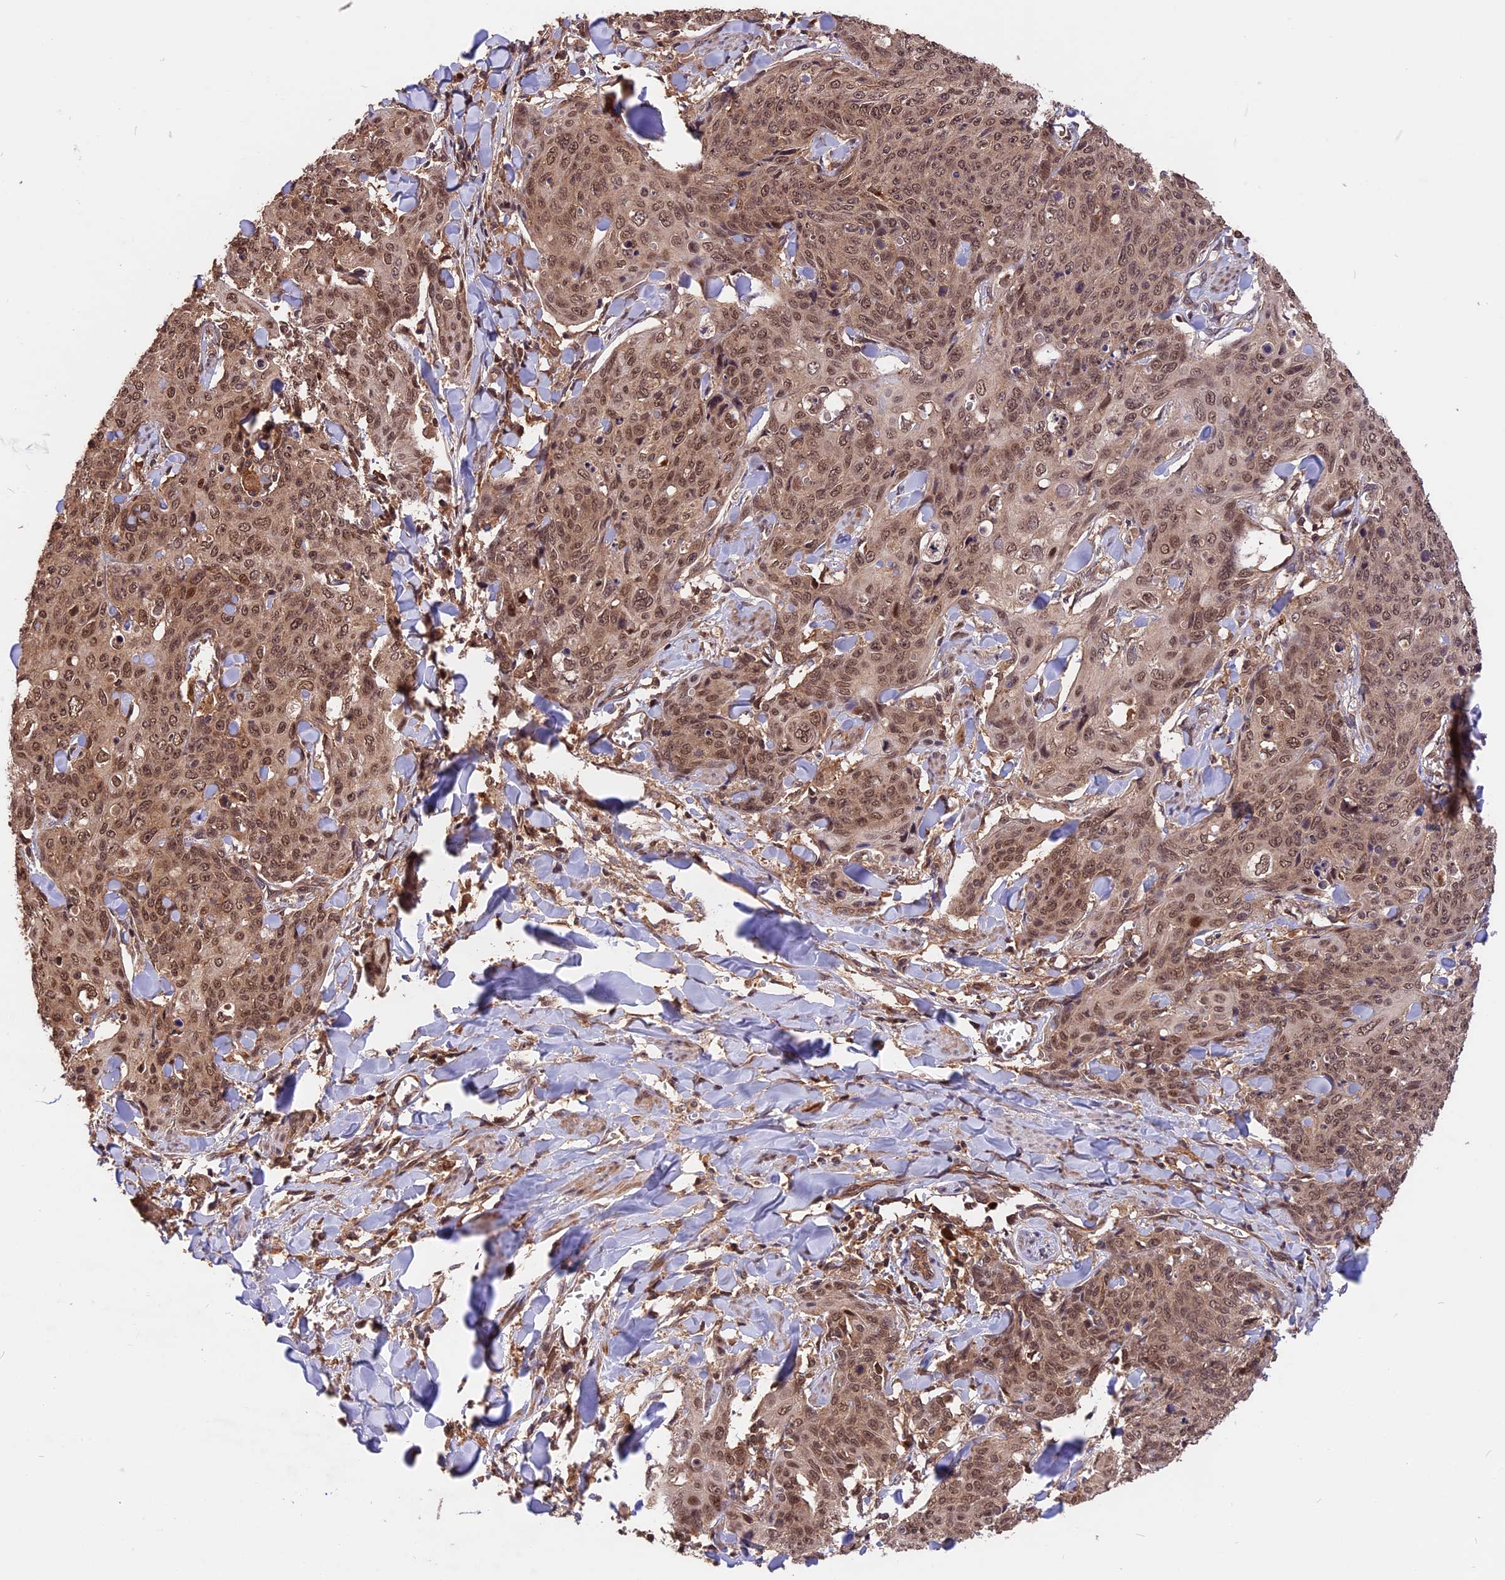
{"staining": {"intensity": "moderate", "quantity": ">75%", "location": "nuclear"}, "tissue": "skin cancer", "cell_type": "Tumor cells", "image_type": "cancer", "snomed": [{"axis": "morphology", "description": "Squamous cell carcinoma, NOS"}, {"axis": "topography", "description": "Skin"}, {"axis": "topography", "description": "Vulva"}], "caption": "Skin cancer (squamous cell carcinoma) tissue shows moderate nuclear positivity in approximately >75% of tumor cells The staining was performed using DAB to visualize the protein expression in brown, while the nuclei were stained in blue with hematoxylin (Magnification: 20x).", "gene": "ESCO1", "patient": {"sex": "female", "age": 85}}